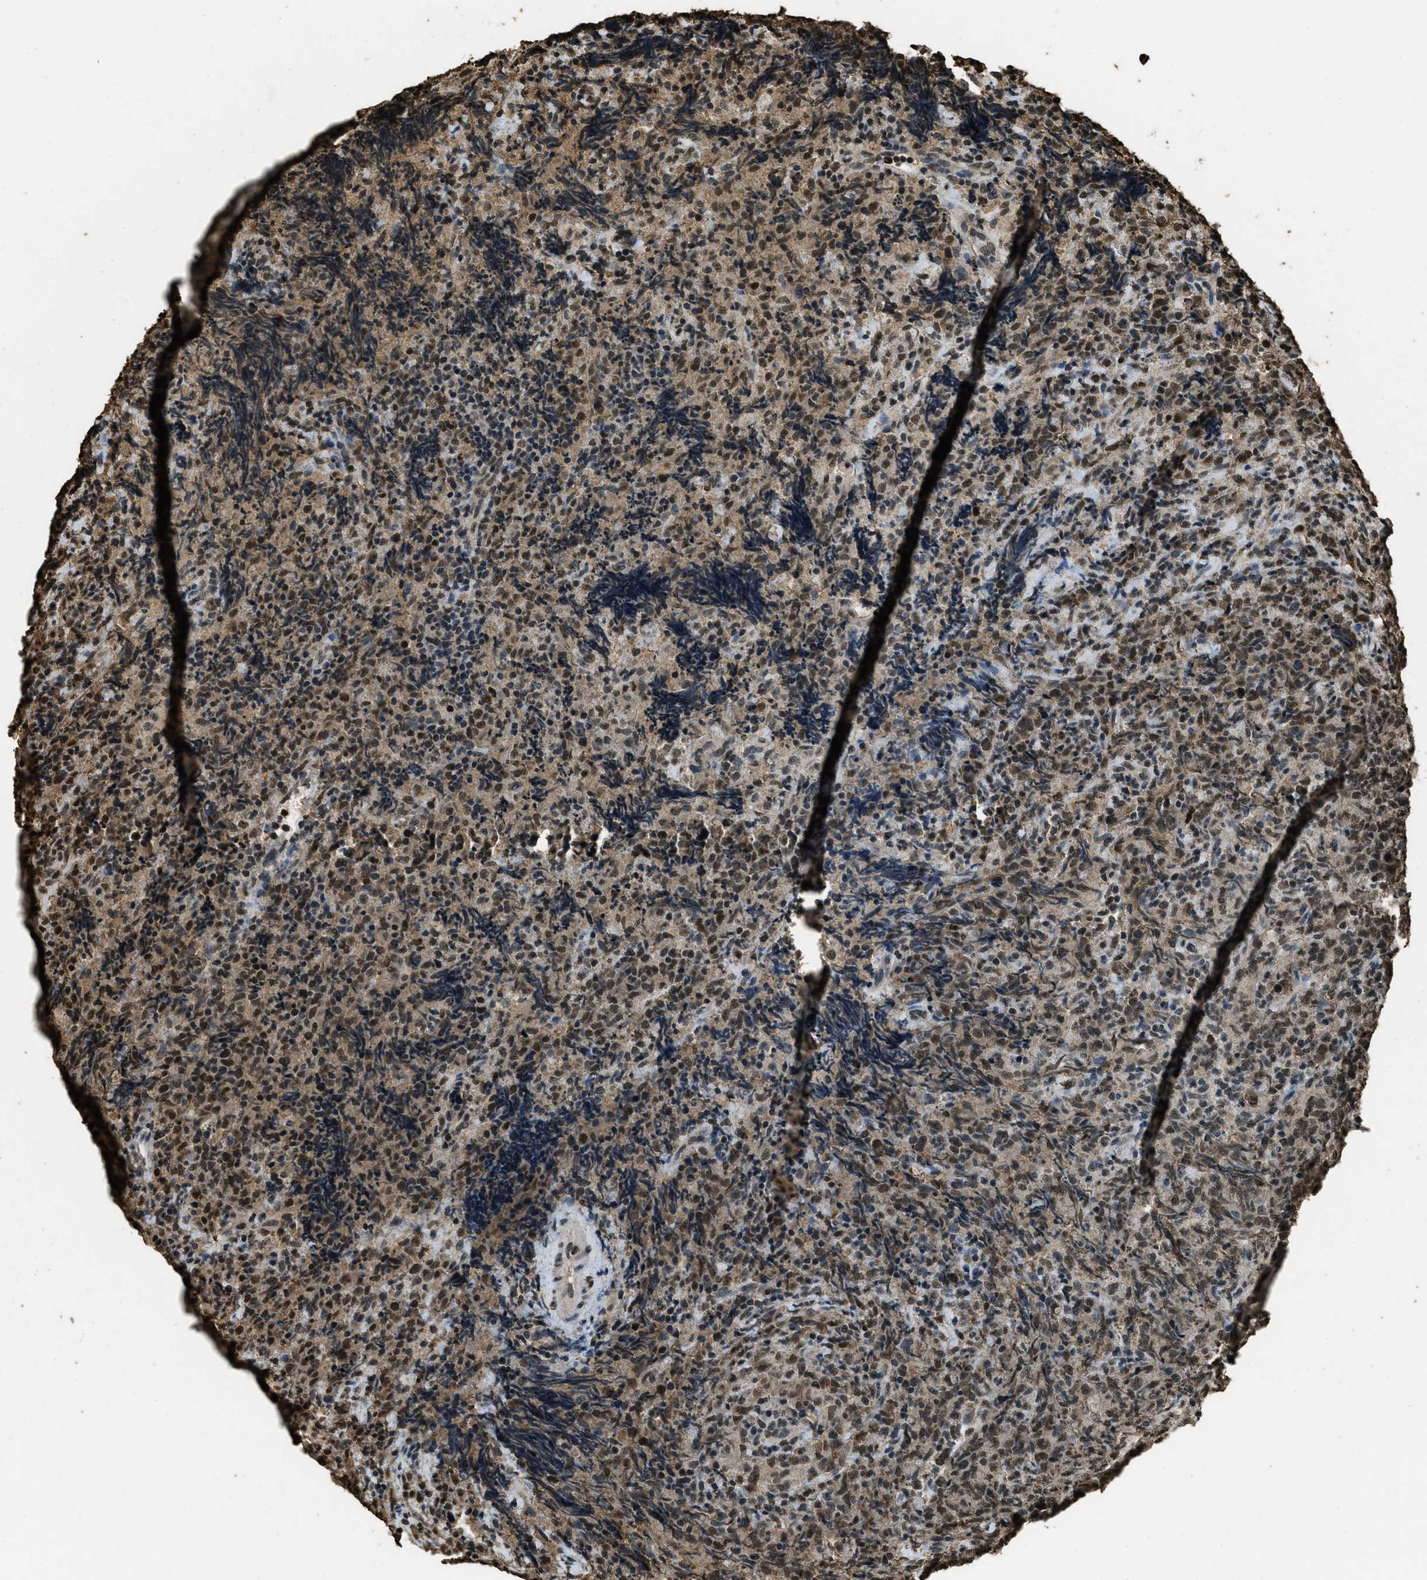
{"staining": {"intensity": "moderate", "quantity": ">75%", "location": "nuclear"}, "tissue": "lymphoma", "cell_type": "Tumor cells", "image_type": "cancer", "snomed": [{"axis": "morphology", "description": "Malignant lymphoma, non-Hodgkin's type, High grade"}, {"axis": "topography", "description": "Tonsil"}], "caption": "Brown immunohistochemical staining in human lymphoma reveals moderate nuclear expression in approximately >75% of tumor cells. (brown staining indicates protein expression, while blue staining denotes nuclei).", "gene": "MYB", "patient": {"sex": "female", "age": 36}}